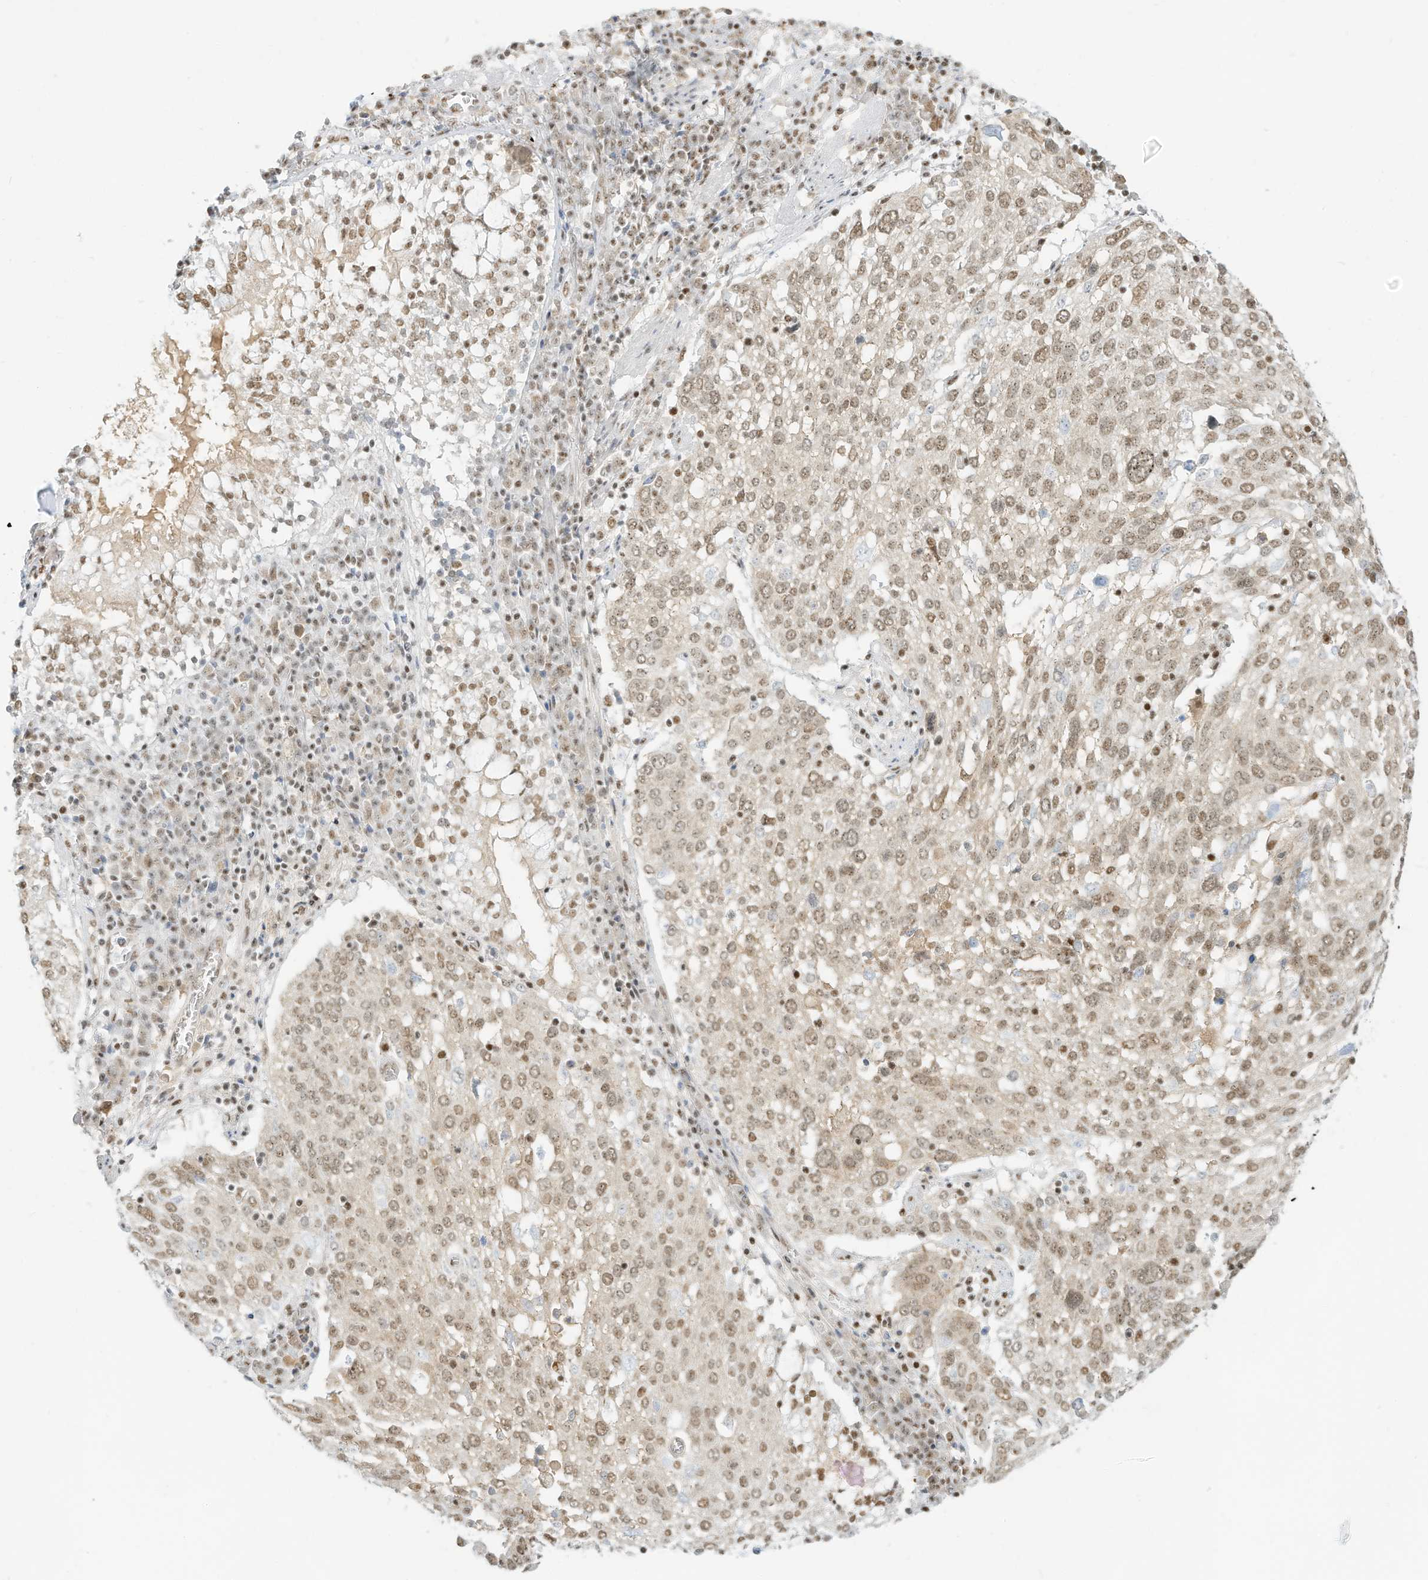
{"staining": {"intensity": "moderate", "quantity": ">75%", "location": "nuclear"}, "tissue": "lung cancer", "cell_type": "Tumor cells", "image_type": "cancer", "snomed": [{"axis": "morphology", "description": "Squamous cell carcinoma, NOS"}, {"axis": "topography", "description": "Lung"}], "caption": "There is medium levels of moderate nuclear expression in tumor cells of squamous cell carcinoma (lung), as demonstrated by immunohistochemical staining (brown color).", "gene": "NHSL1", "patient": {"sex": "male", "age": 65}}